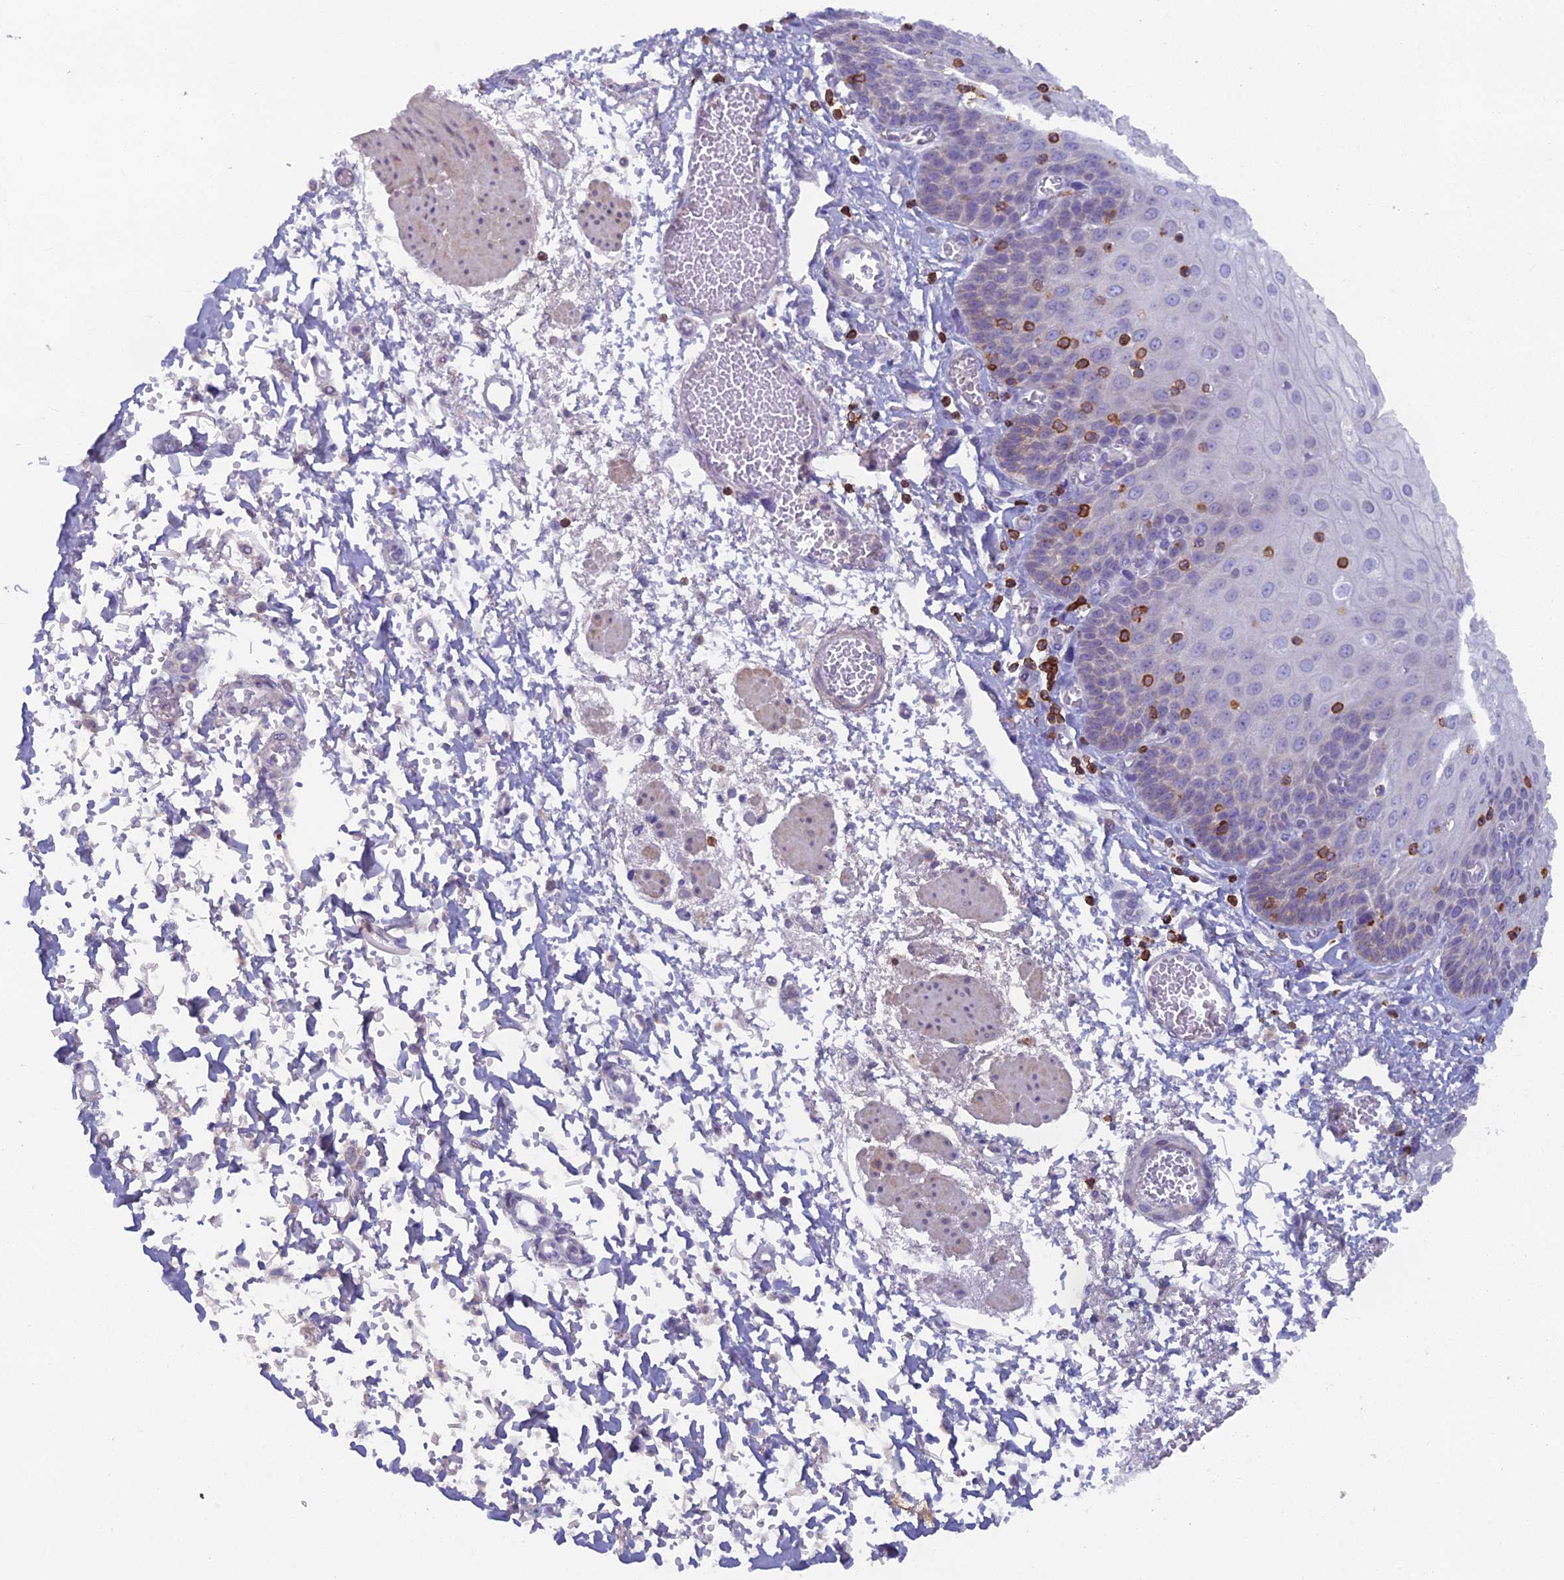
{"staining": {"intensity": "negative", "quantity": "none", "location": "none"}, "tissue": "esophagus", "cell_type": "Squamous epithelial cells", "image_type": "normal", "snomed": [{"axis": "morphology", "description": "Normal tissue, NOS"}, {"axis": "topography", "description": "Esophagus"}], "caption": "Esophagus stained for a protein using IHC displays no staining squamous epithelial cells.", "gene": "ABI3BP", "patient": {"sex": "male", "age": 81}}